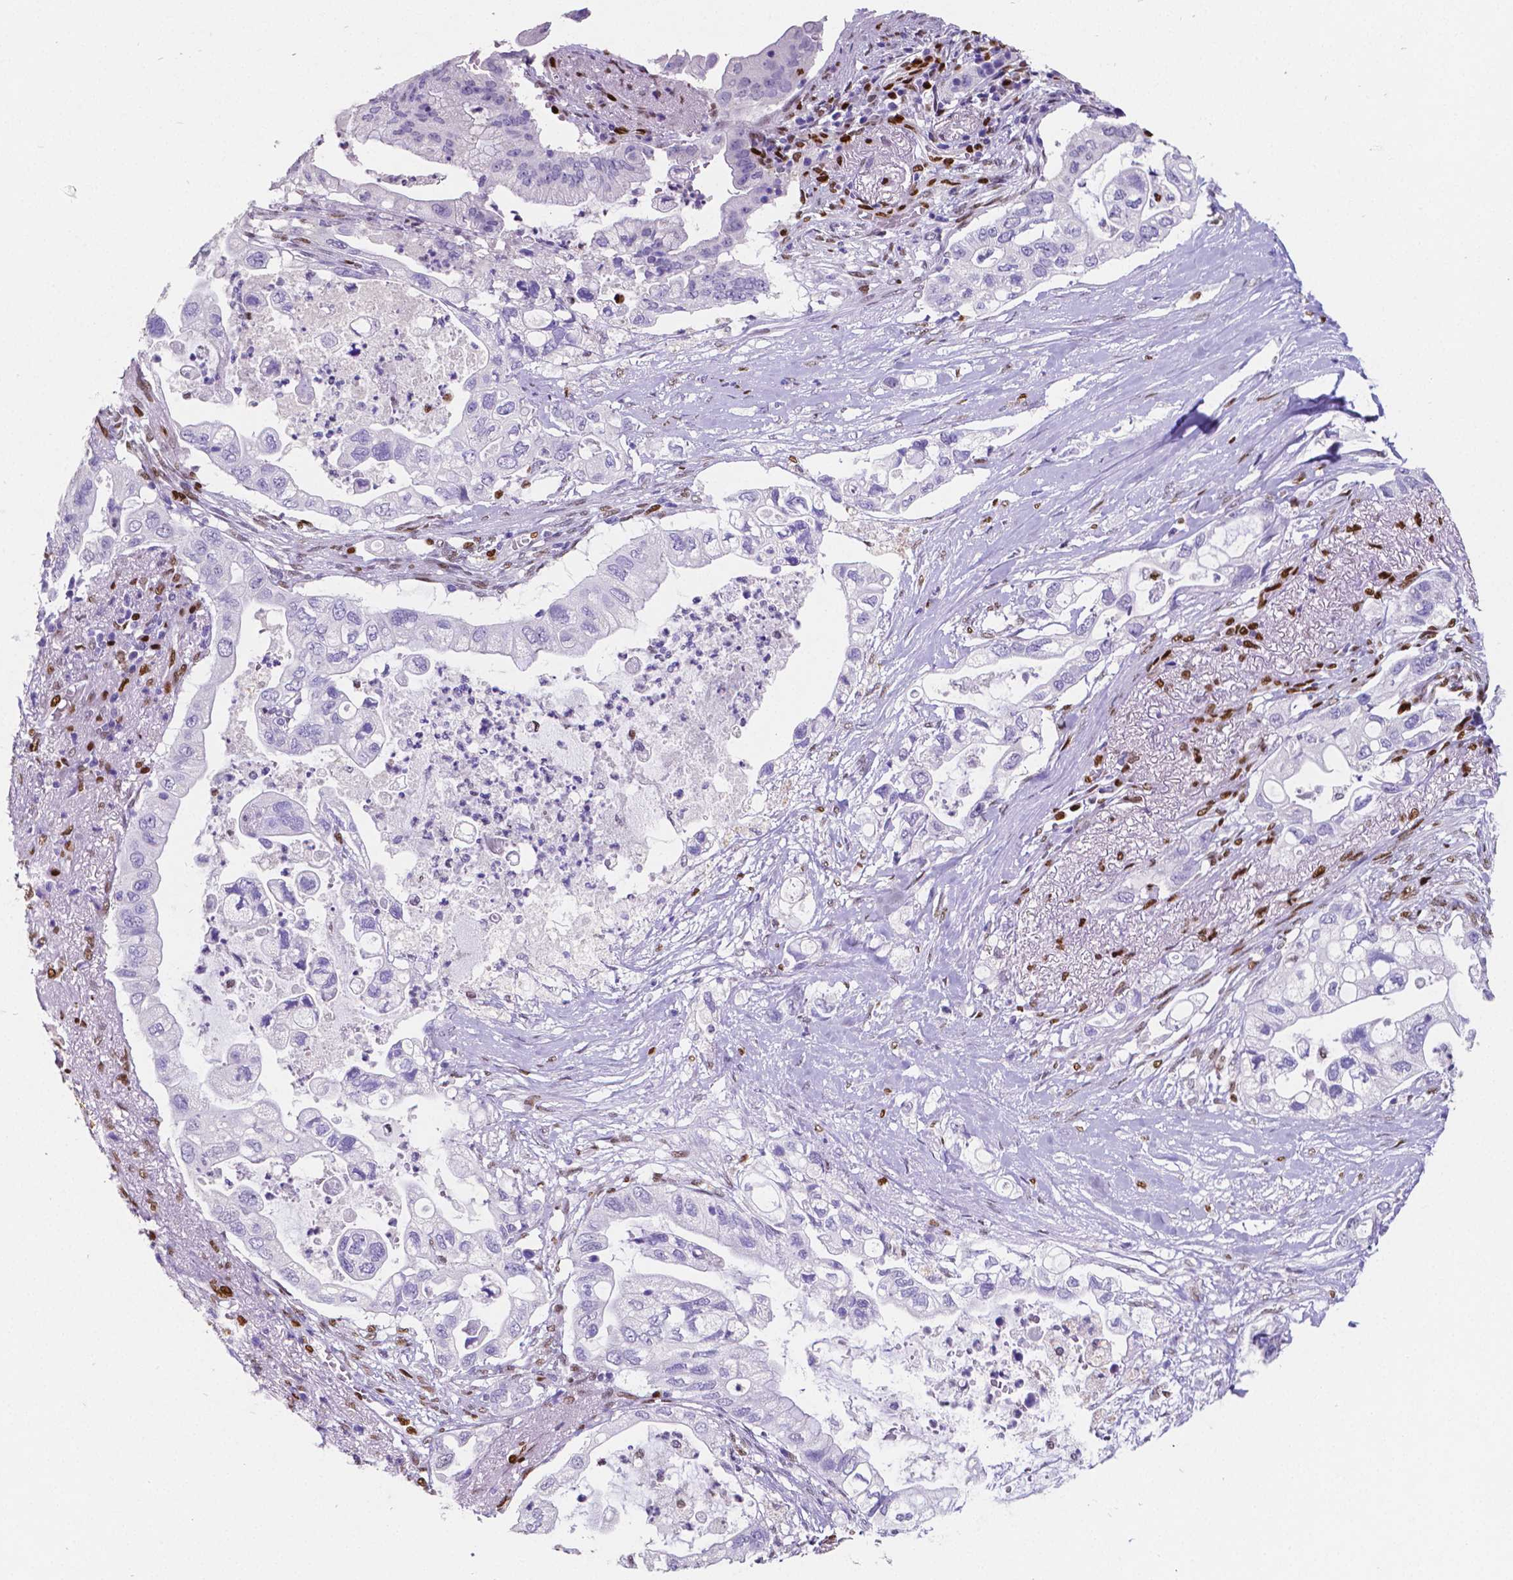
{"staining": {"intensity": "negative", "quantity": "none", "location": "none"}, "tissue": "pancreatic cancer", "cell_type": "Tumor cells", "image_type": "cancer", "snomed": [{"axis": "morphology", "description": "Adenocarcinoma, NOS"}, {"axis": "topography", "description": "Pancreas"}], "caption": "DAB (3,3'-diaminobenzidine) immunohistochemical staining of pancreatic cancer (adenocarcinoma) shows no significant staining in tumor cells. Nuclei are stained in blue.", "gene": "MEF2C", "patient": {"sex": "female", "age": 72}}